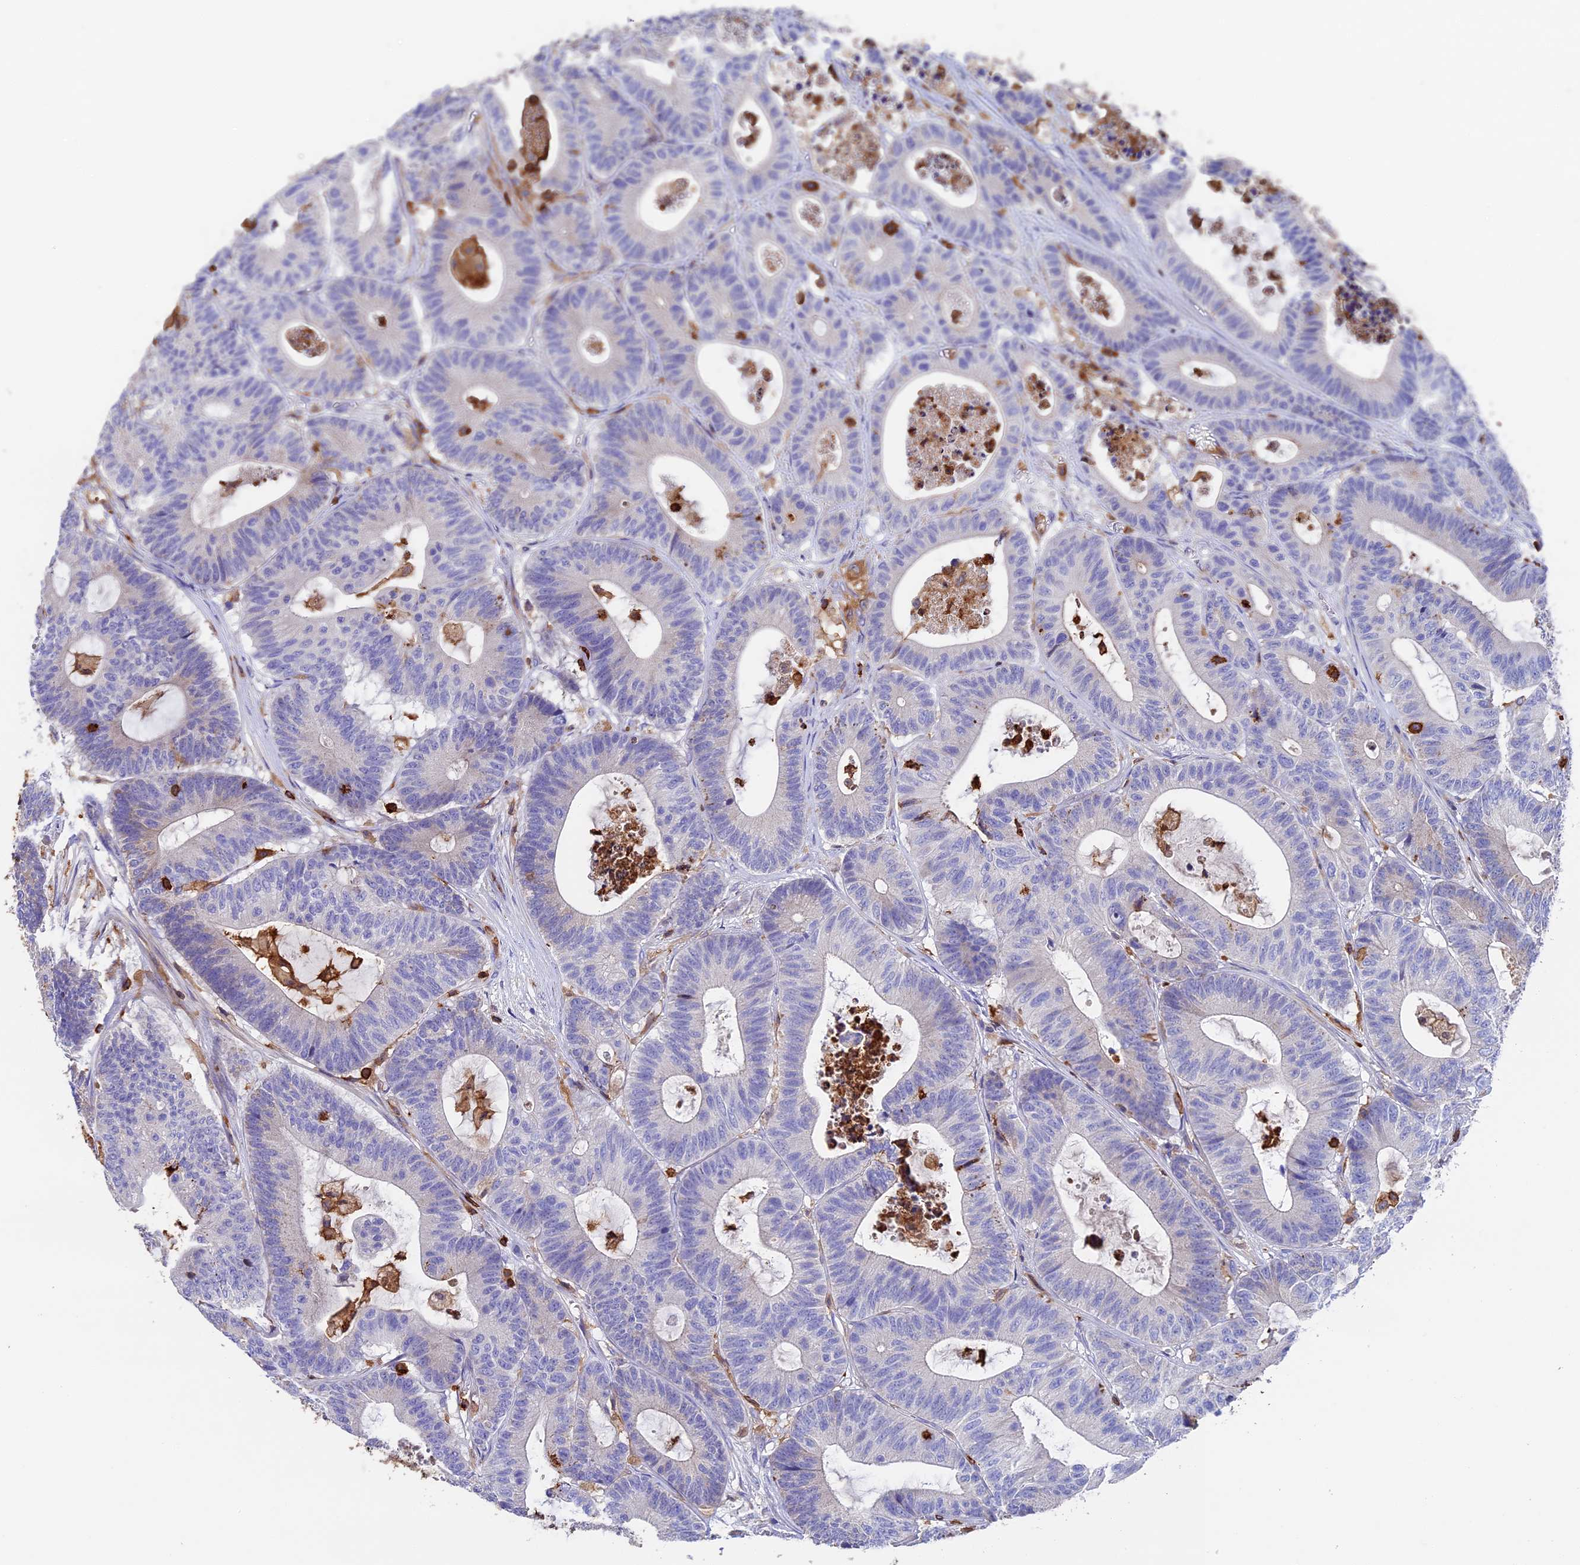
{"staining": {"intensity": "negative", "quantity": "none", "location": "none"}, "tissue": "colorectal cancer", "cell_type": "Tumor cells", "image_type": "cancer", "snomed": [{"axis": "morphology", "description": "Adenocarcinoma, NOS"}, {"axis": "topography", "description": "Colon"}], "caption": "Immunohistochemistry (IHC) photomicrograph of colorectal cancer (adenocarcinoma) stained for a protein (brown), which reveals no expression in tumor cells.", "gene": "ADAT1", "patient": {"sex": "female", "age": 84}}